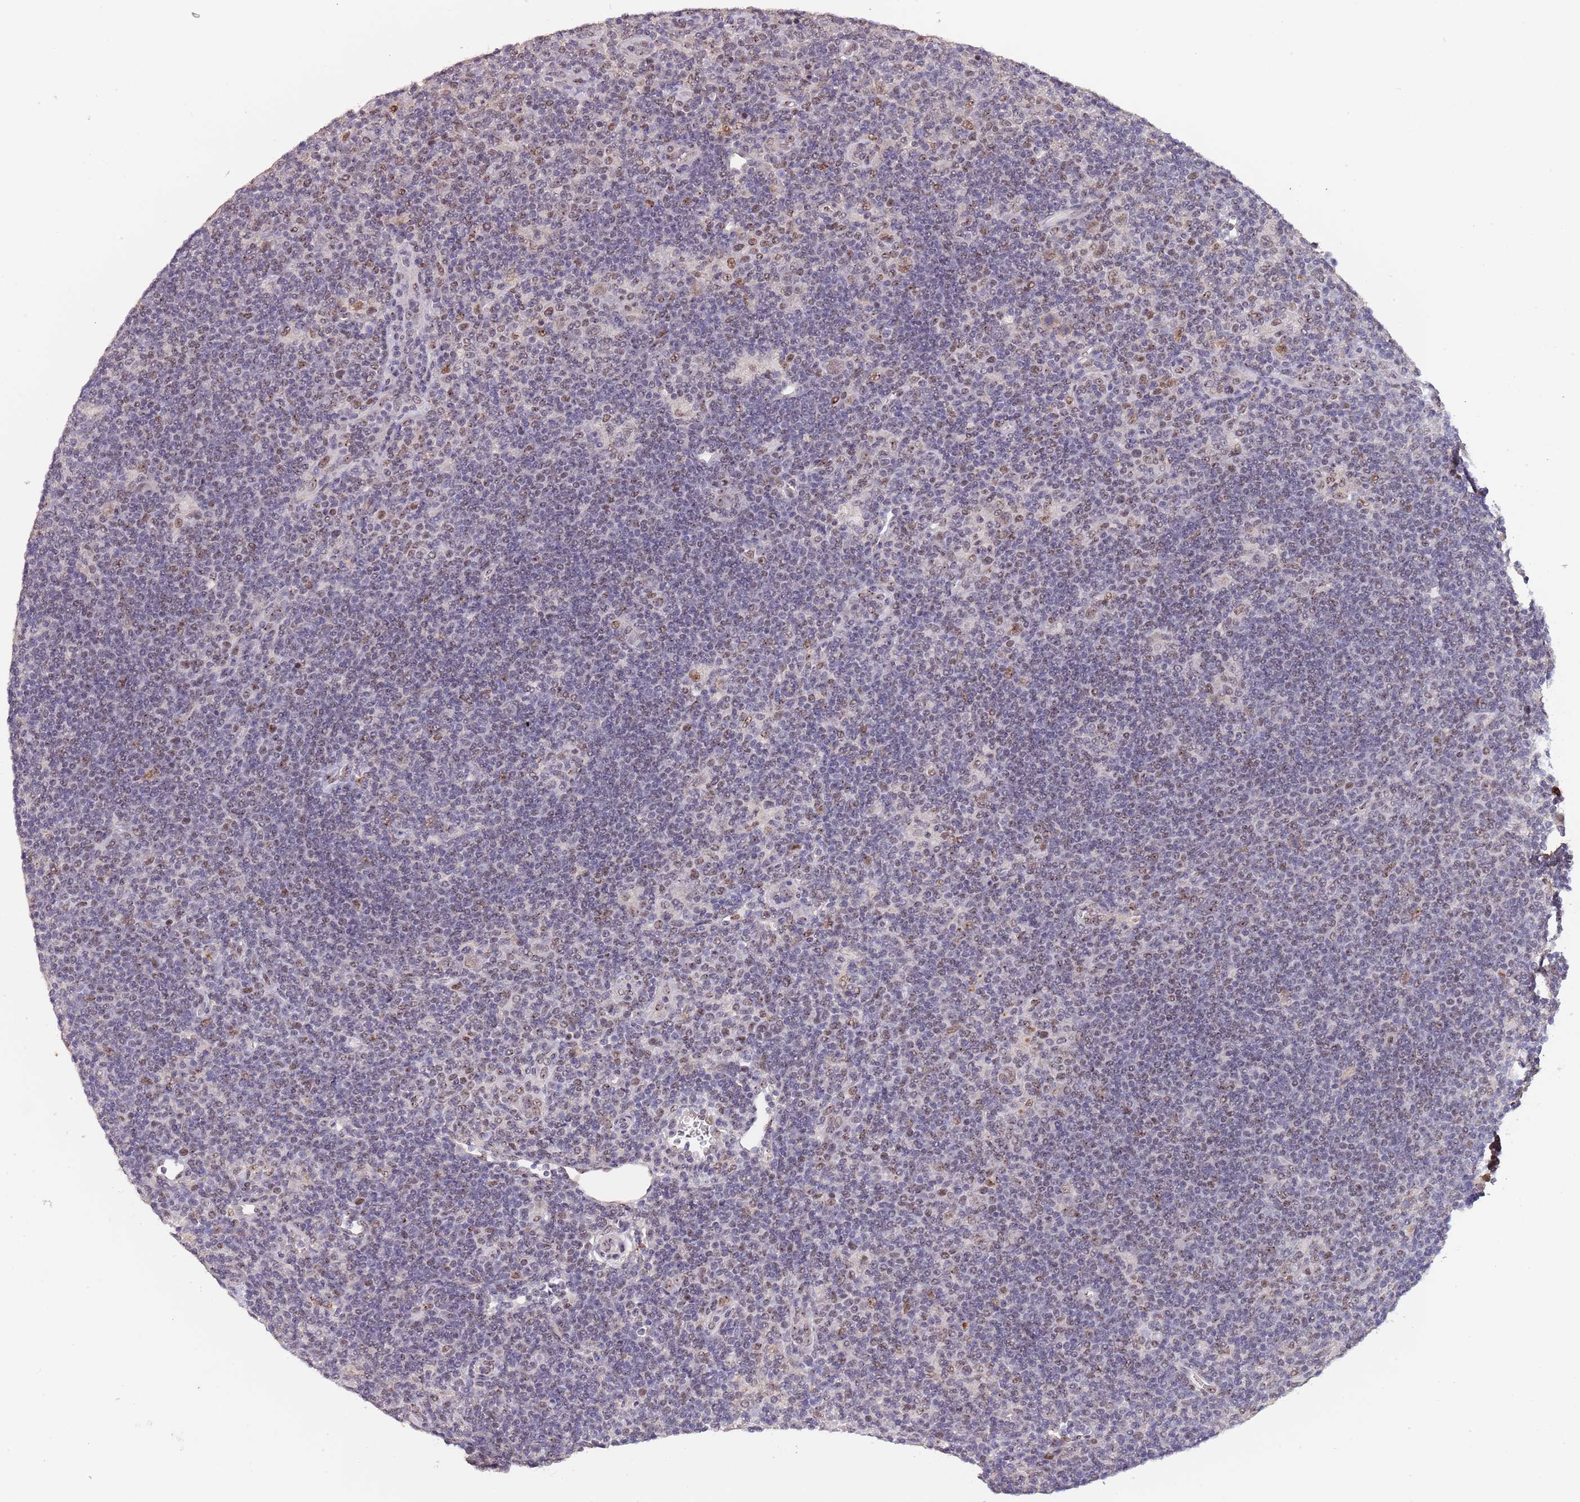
{"staining": {"intensity": "moderate", "quantity": "25%-75%", "location": "nuclear"}, "tissue": "lymphoma", "cell_type": "Tumor cells", "image_type": "cancer", "snomed": [{"axis": "morphology", "description": "Hodgkin's disease, NOS"}, {"axis": "topography", "description": "Lymph node"}], "caption": "Brown immunohistochemical staining in Hodgkin's disease reveals moderate nuclear expression in about 25%-75% of tumor cells. Using DAB (3,3'-diaminobenzidine) (brown) and hematoxylin (blue) stains, captured at high magnification using brightfield microscopy.", "gene": "CIZ1", "patient": {"sex": "female", "age": 57}}